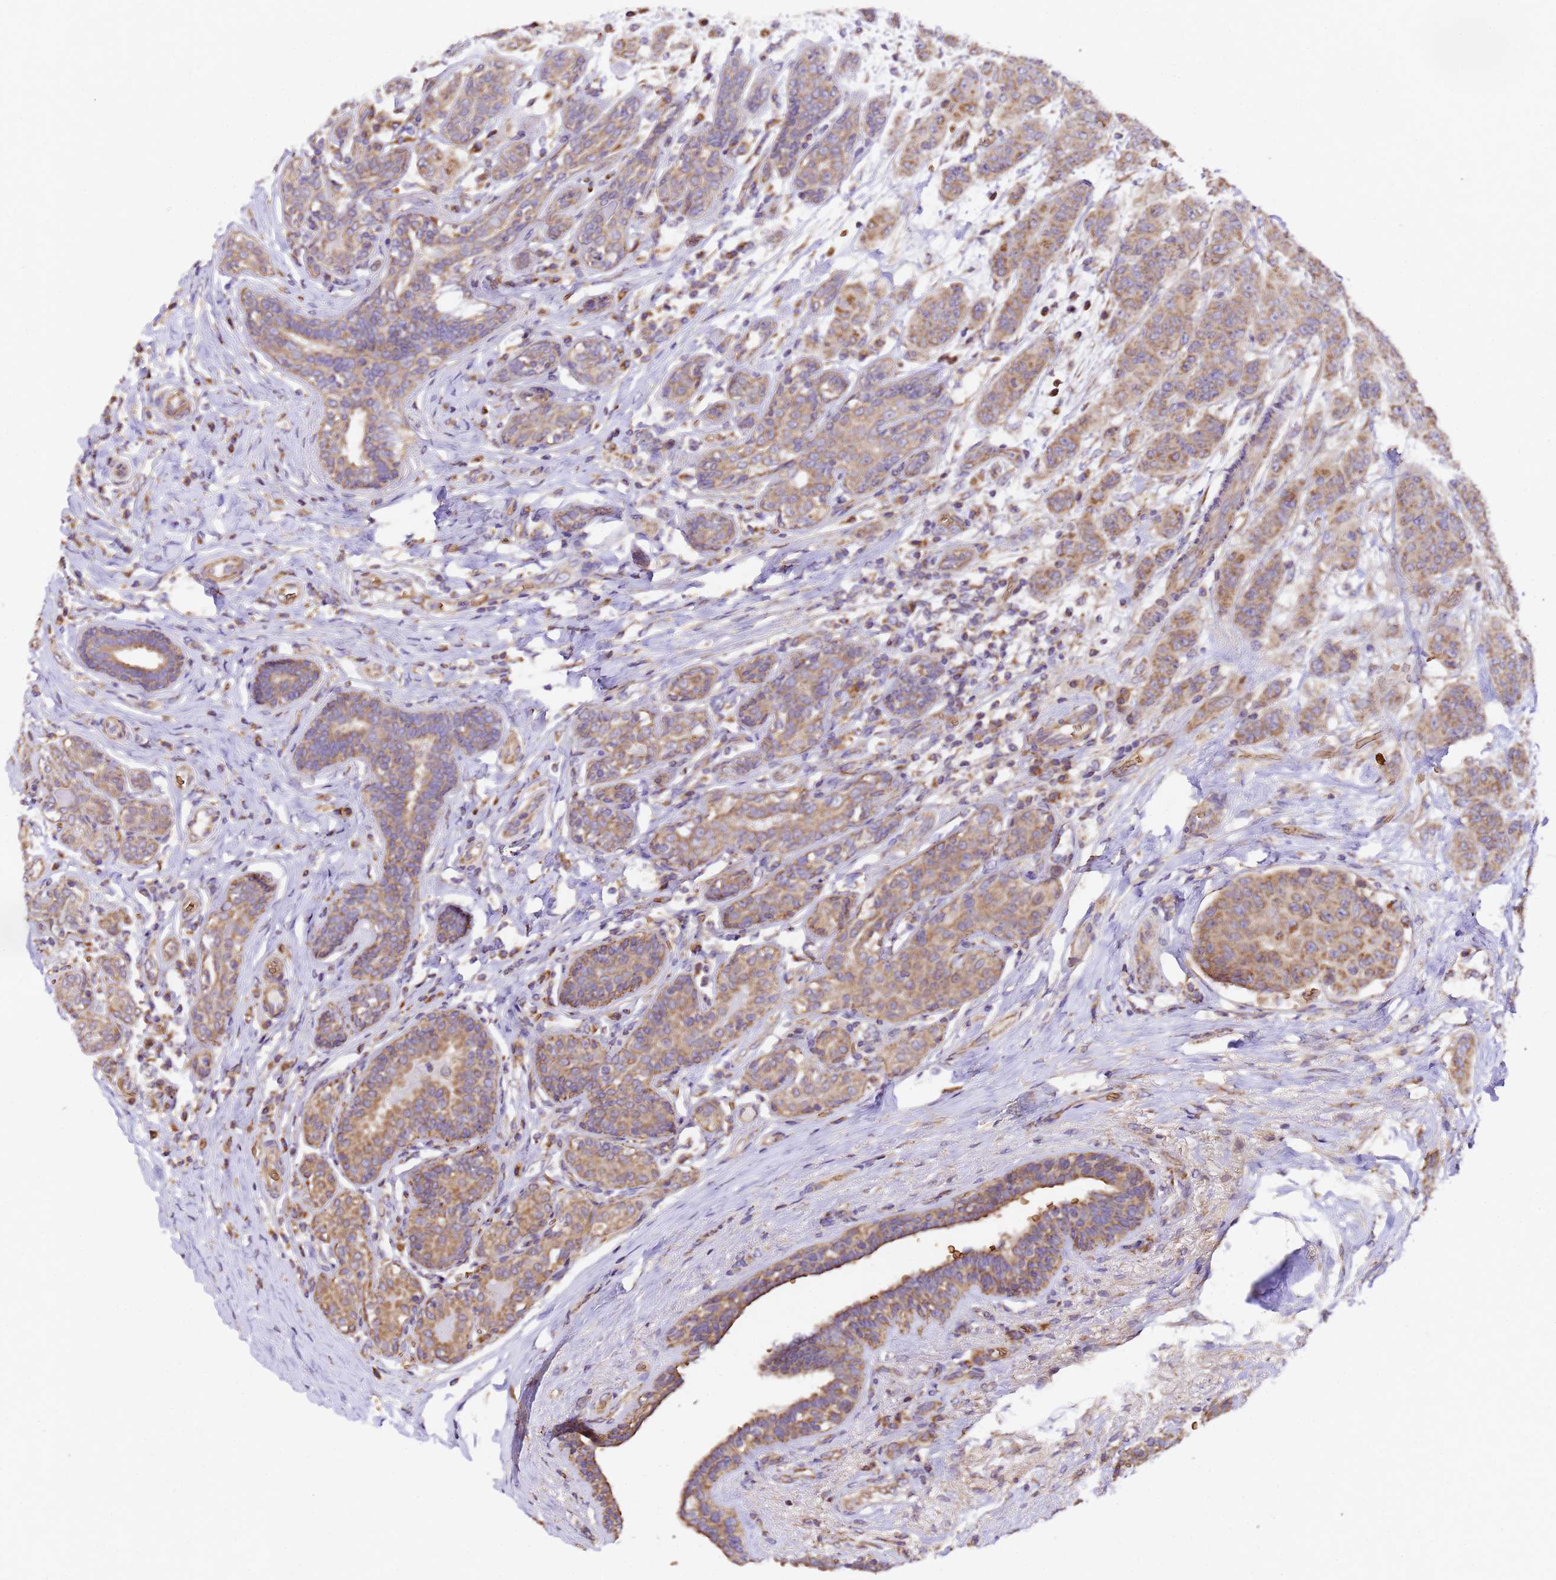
{"staining": {"intensity": "moderate", "quantity": ">75%", "location": "cytoplasmic/membranous"}, "tissue": "breast cancer", "cell_type": "Tumor cells", "image_type": "cancer", "snomed": [{"axis": "morphology", "description": "Duct carcinoma"}, {"axis": "topography", "description": "Breast"}], "caption": "A brown stain shows moderate cytoplasmic/membranous positivity of a protein in invasive ductal carcinoma (breast) tumor cells. Ihc stains the protein in brown and the nuclei are stained blue.", "gene": "LRRIQ1", "patient": {"sex": "female", "age": 40}}